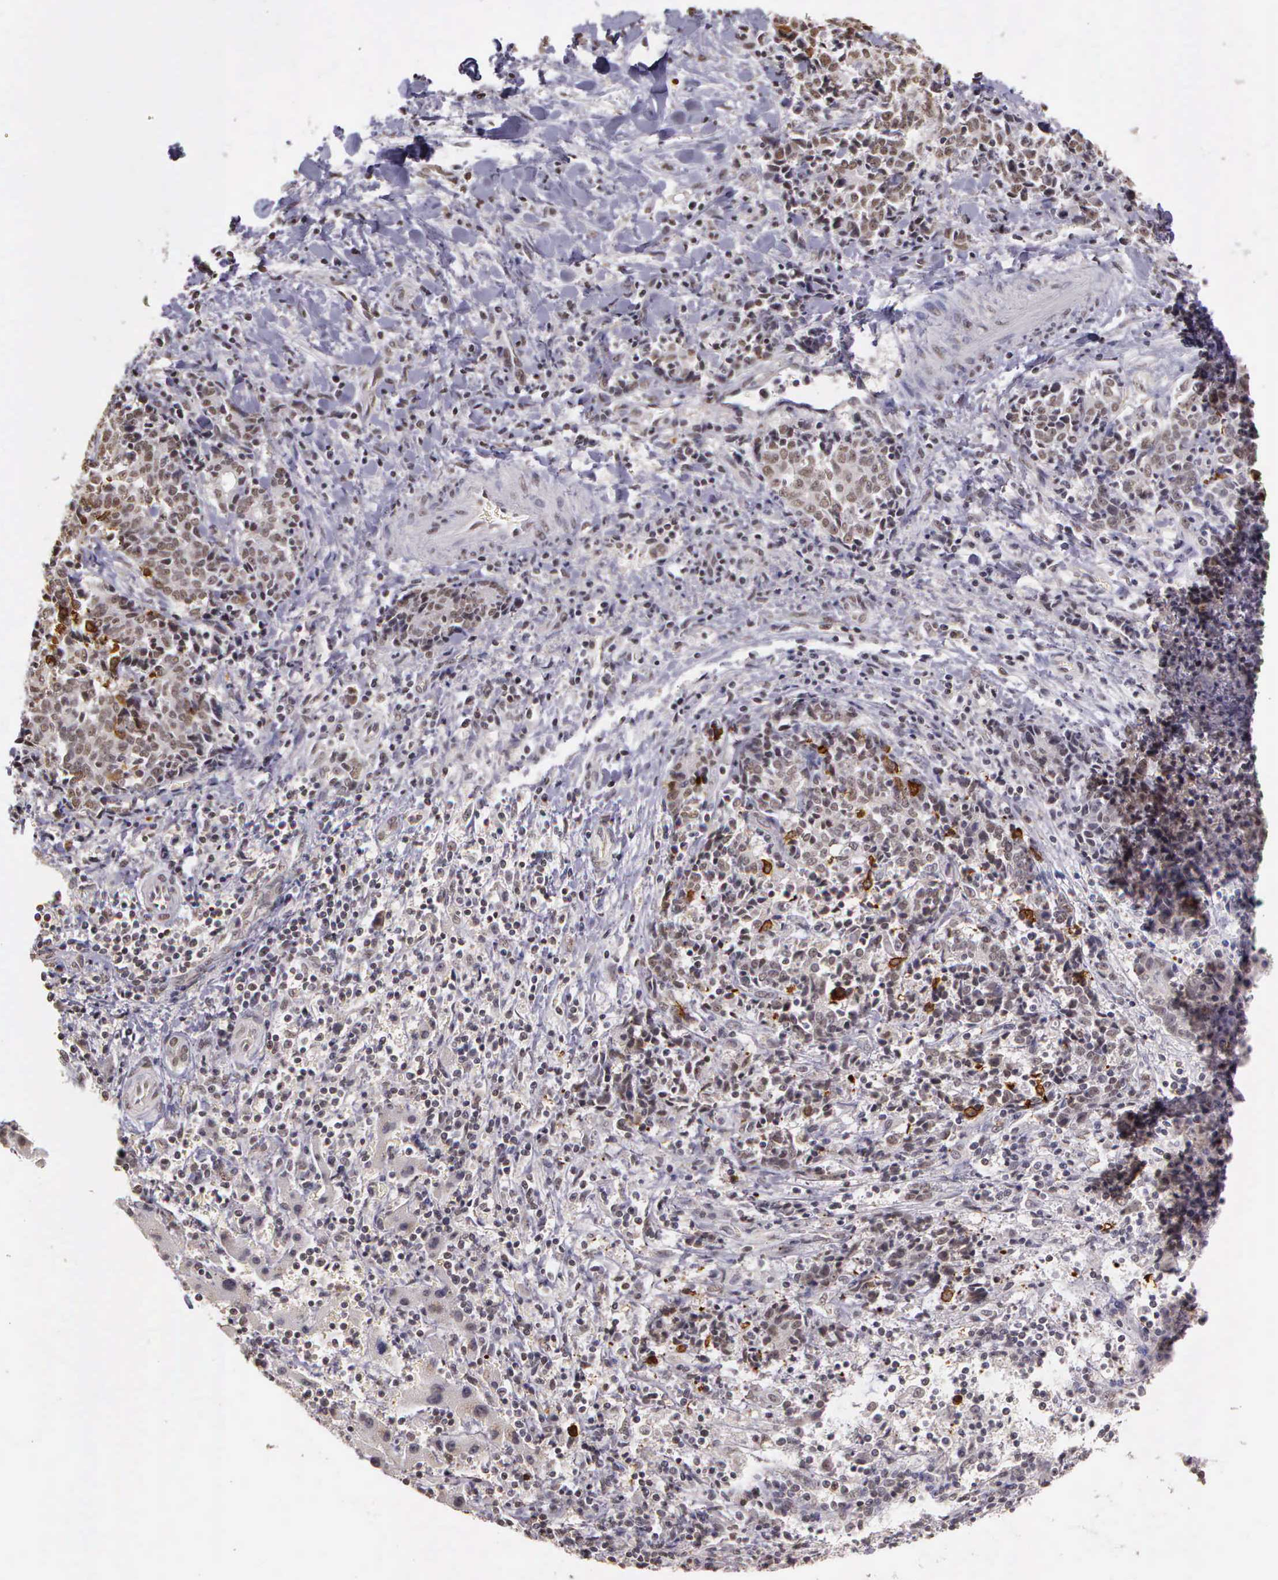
{"staining": {"intensity": "weak", "quantity": ">75%", "location": "nuclear"}, "tissue": "liver cancer", "cell_type": "Tumor cells", "image_type": "cancer", "snomed": [{"axis": "morphology", "description": "Cholangiocarcinoma"}, {"axis": "topography", "description": "Liver"}], "caption": "This micrograph displays liver cancer (cholangiocarcinoma) stained with immunohistochemistry (IHC) to label a protein in brown. The nuclear of tumor cells show weak positivity for the protein. Nuclei are counter-stained blue.", "gene": "ARMCX5", "patient": {"sex": "male", "age": 57}}